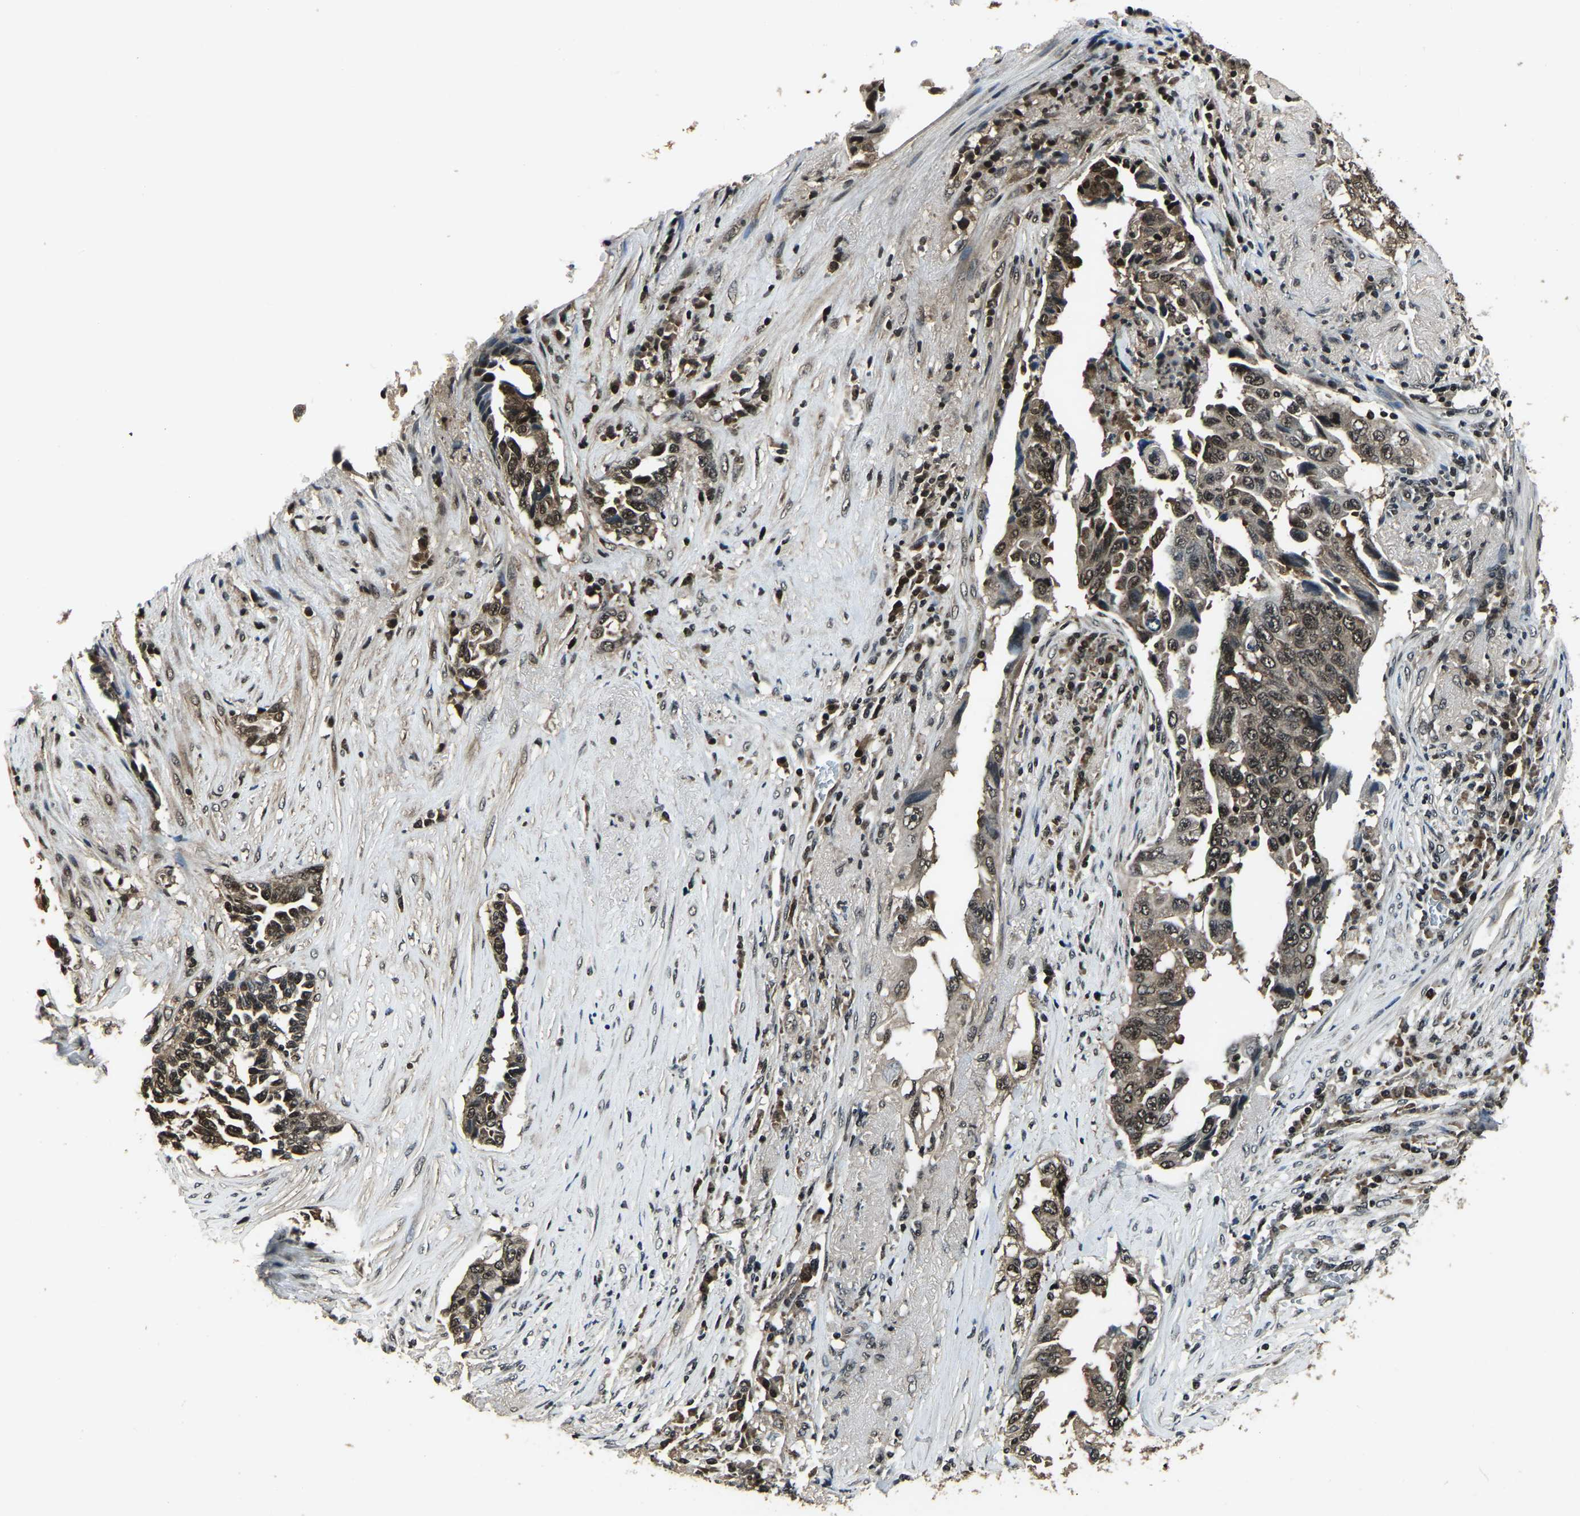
{"staining": {"intensity": "weak", "quantity": ">75%", "location": "cytoplasmic/membranous,nuclear"}, "tissue": "lung cancer", "cell_type": "Tumor cells", "image_type": "cancer", "snomed": [{"axis": "morphology", "description": "Adenocarcinoma, NOS"}, {"axis": "topography", "description": "Lung"}], "caption": "Immunohistochemical staining of lung cancer displays weak cytoplasmic/membranous and nuclear protein expression in about >75% of tumor cells.", "gene": "ANKIB1", "patient": {"sex": "female", "age": 51}}